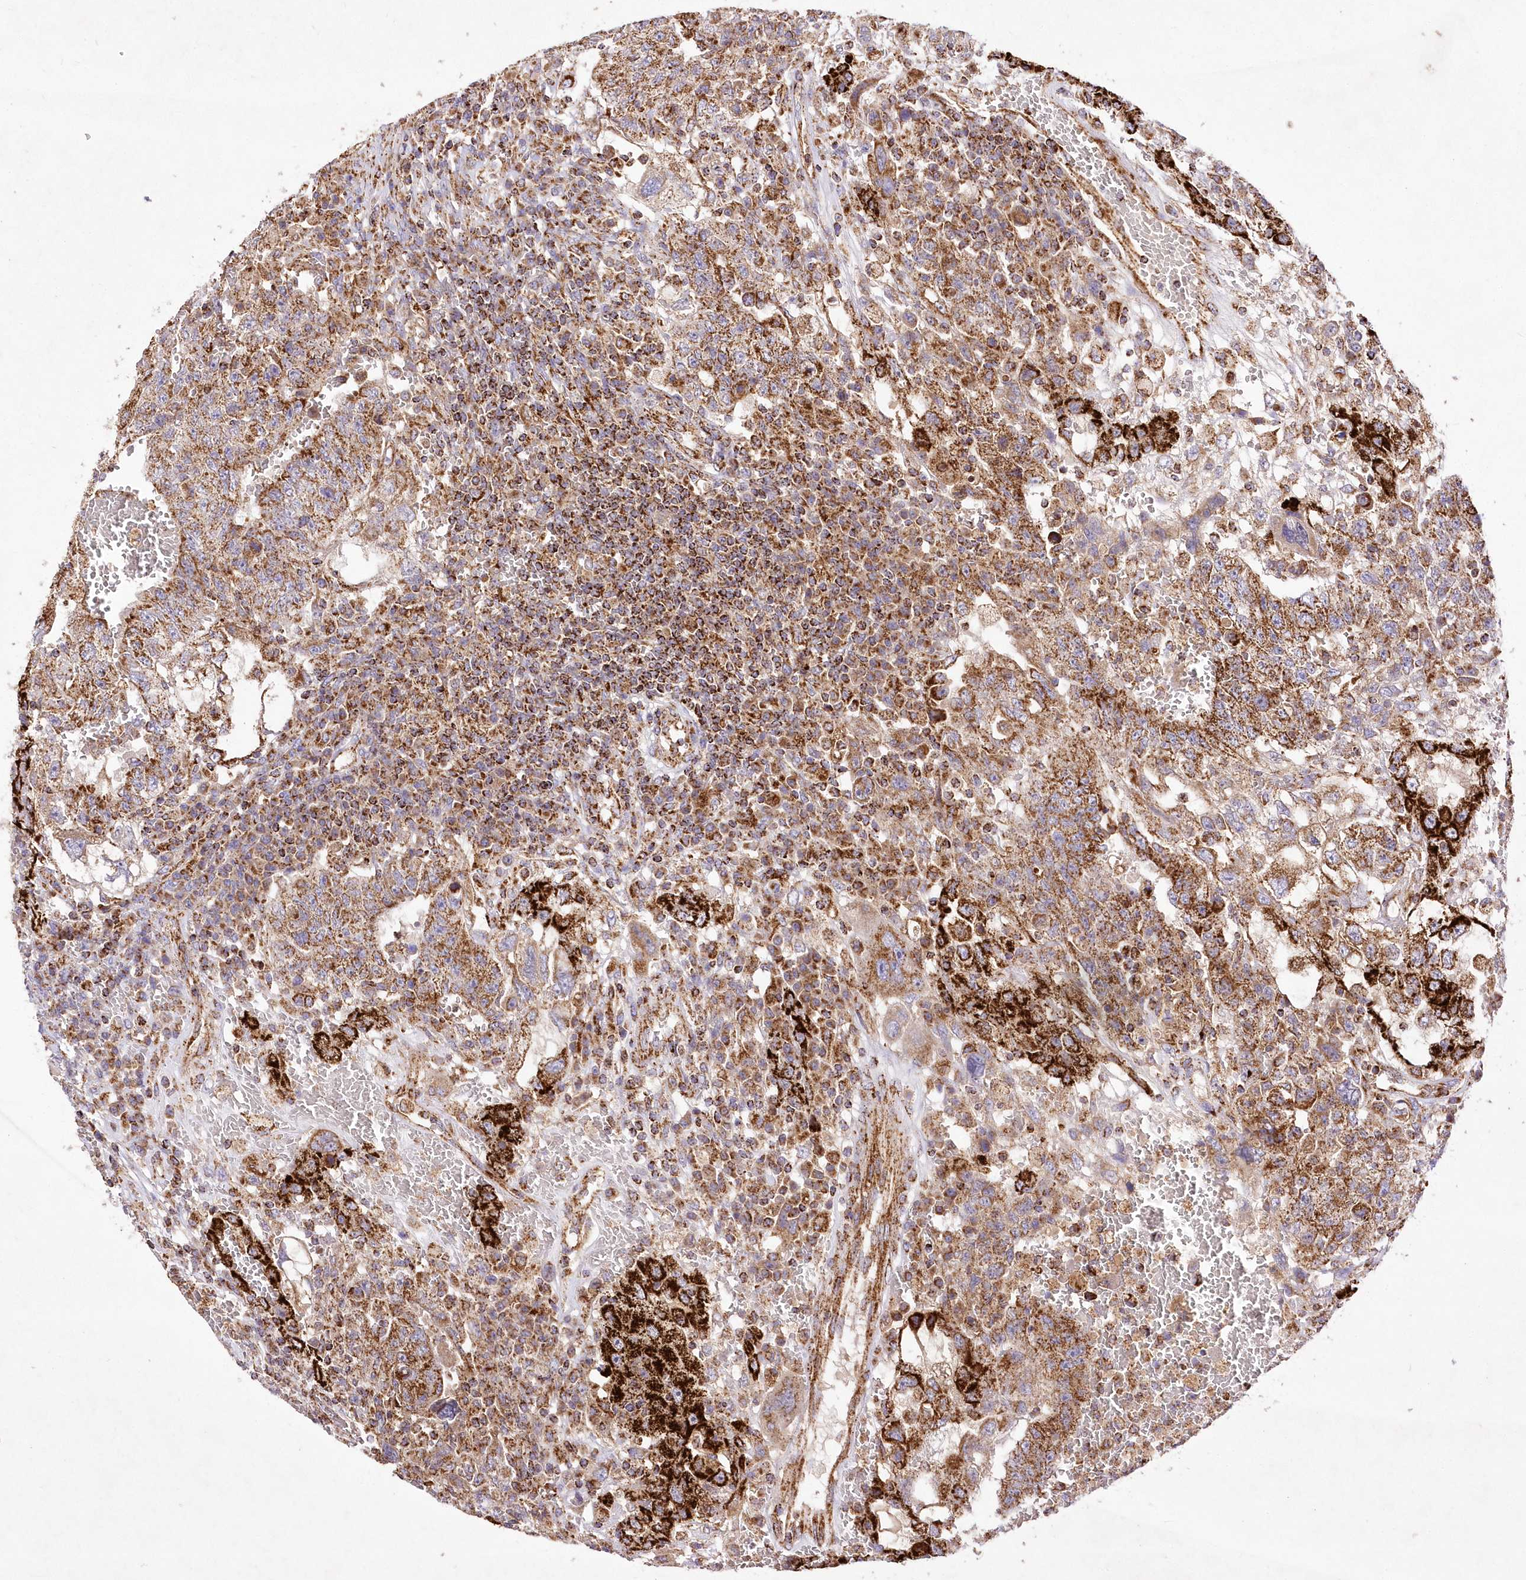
{"staining": {"intensity": "strong", "quantity": ">75%", "location": "cytoplasmic/membranous"}, "tissue": "testis cancer", "cell_type": "Tumor cells", "image_type": "cancer", "snomed": [{"axis": "morphology", "description": "Carcinoma, Embryonal, NOS"}, {"axis": "topography", "description": "Testis"}], "caption": "Testis cancer tissue shows strong cytoplasmic/membranous expression in approximately >75% of tumor cells (DAB IHC with brightfield microscopy, high magnification).", "gene": "ASNSD1", "patient": {"sex": "male", "age": 26}}